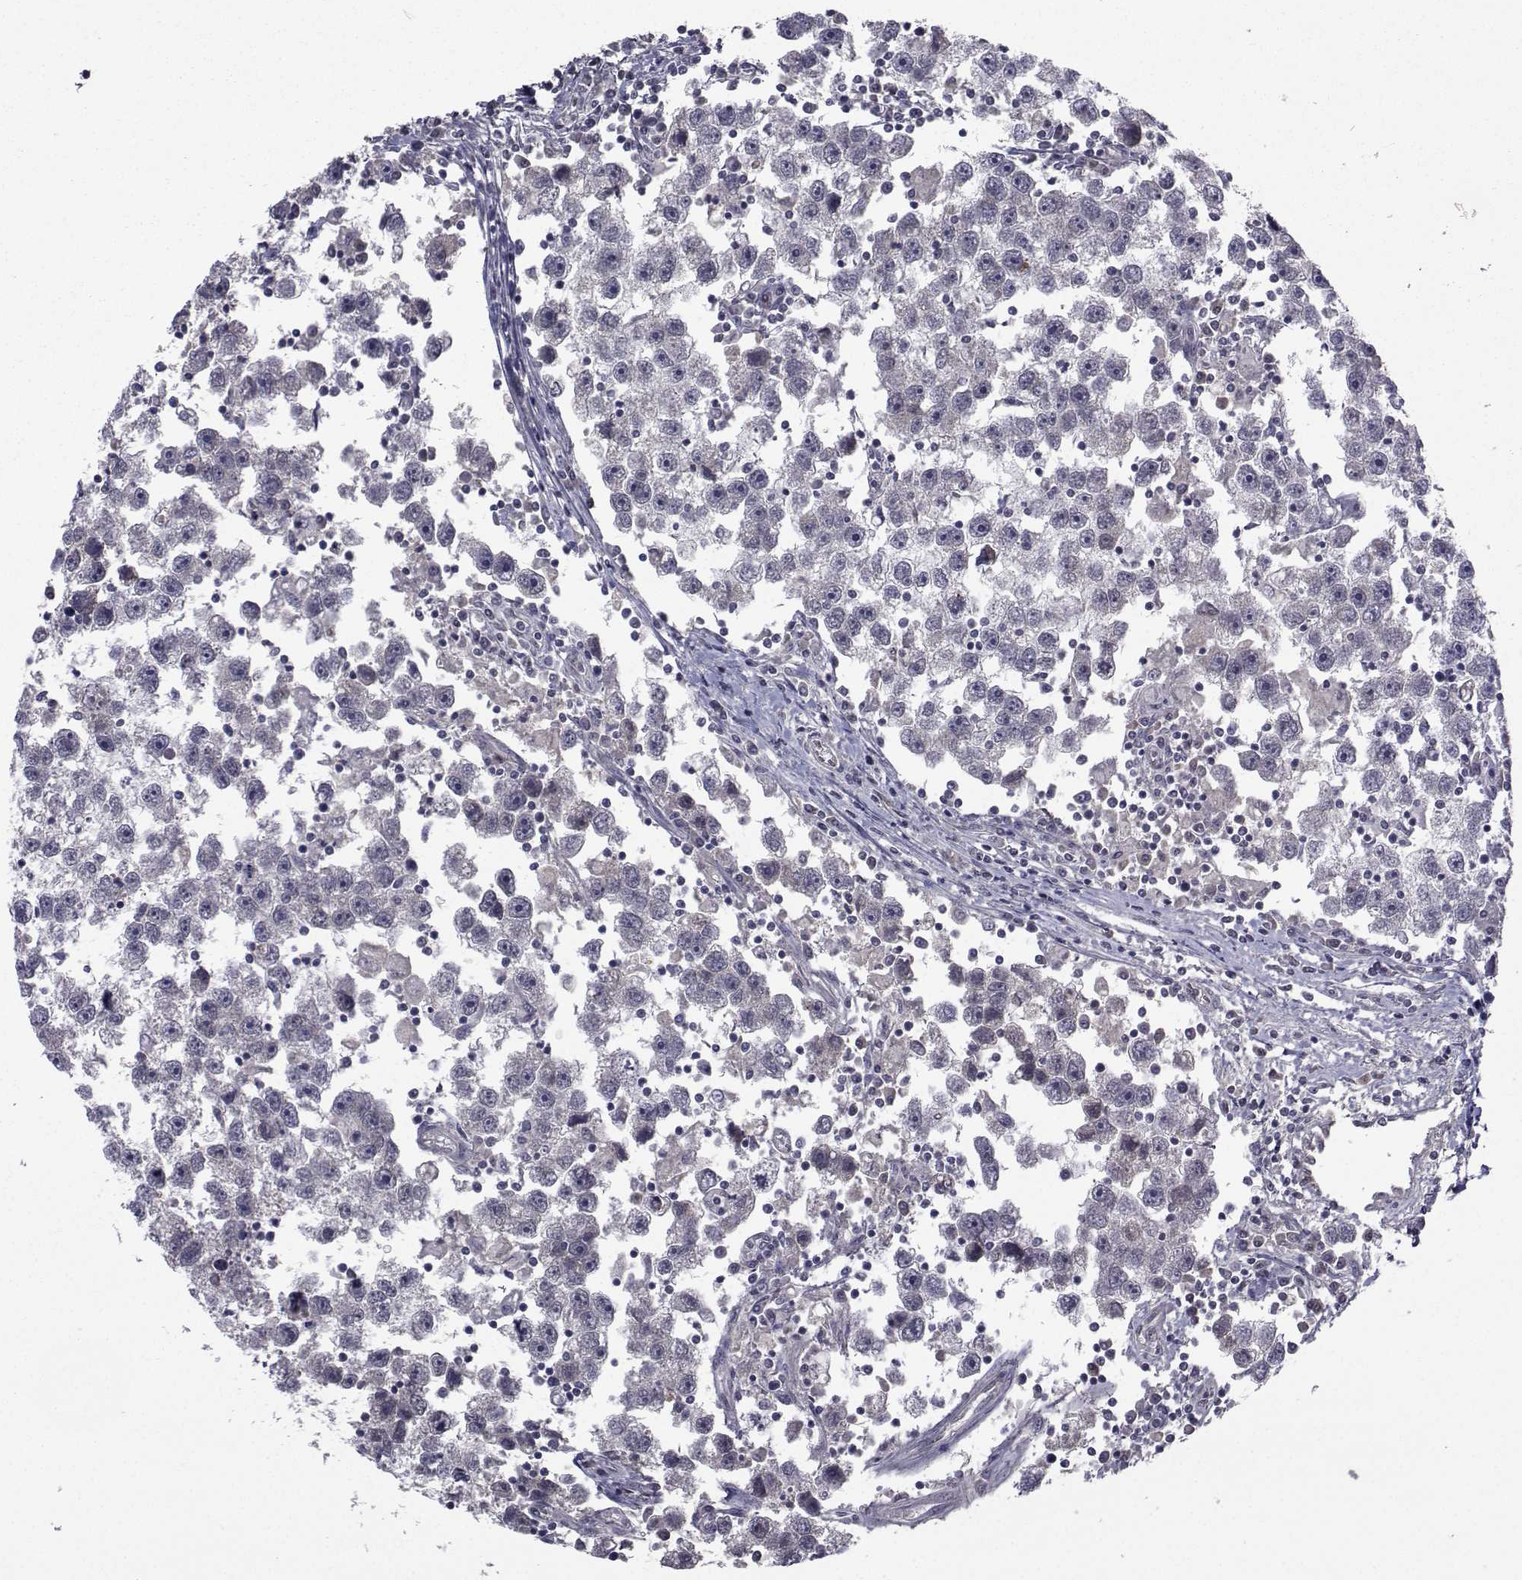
{"staining": {"intensity": "negative", "quantity": "none", "location": "none"}, "tissue": "testis cancer", "cell_type": "Tumor cells", "image_type": "cancer", "snomed": [{"axis": "morphology", "description": "Seminoma, NOS"}, {"axis": "topography", "description": "Testis"}], "caption": "Tumor cells are negative for protein expression in human testis cancer (seminoma).", "gene": "CYP2S1", "patient": {"sex": "male", "age": 30}}